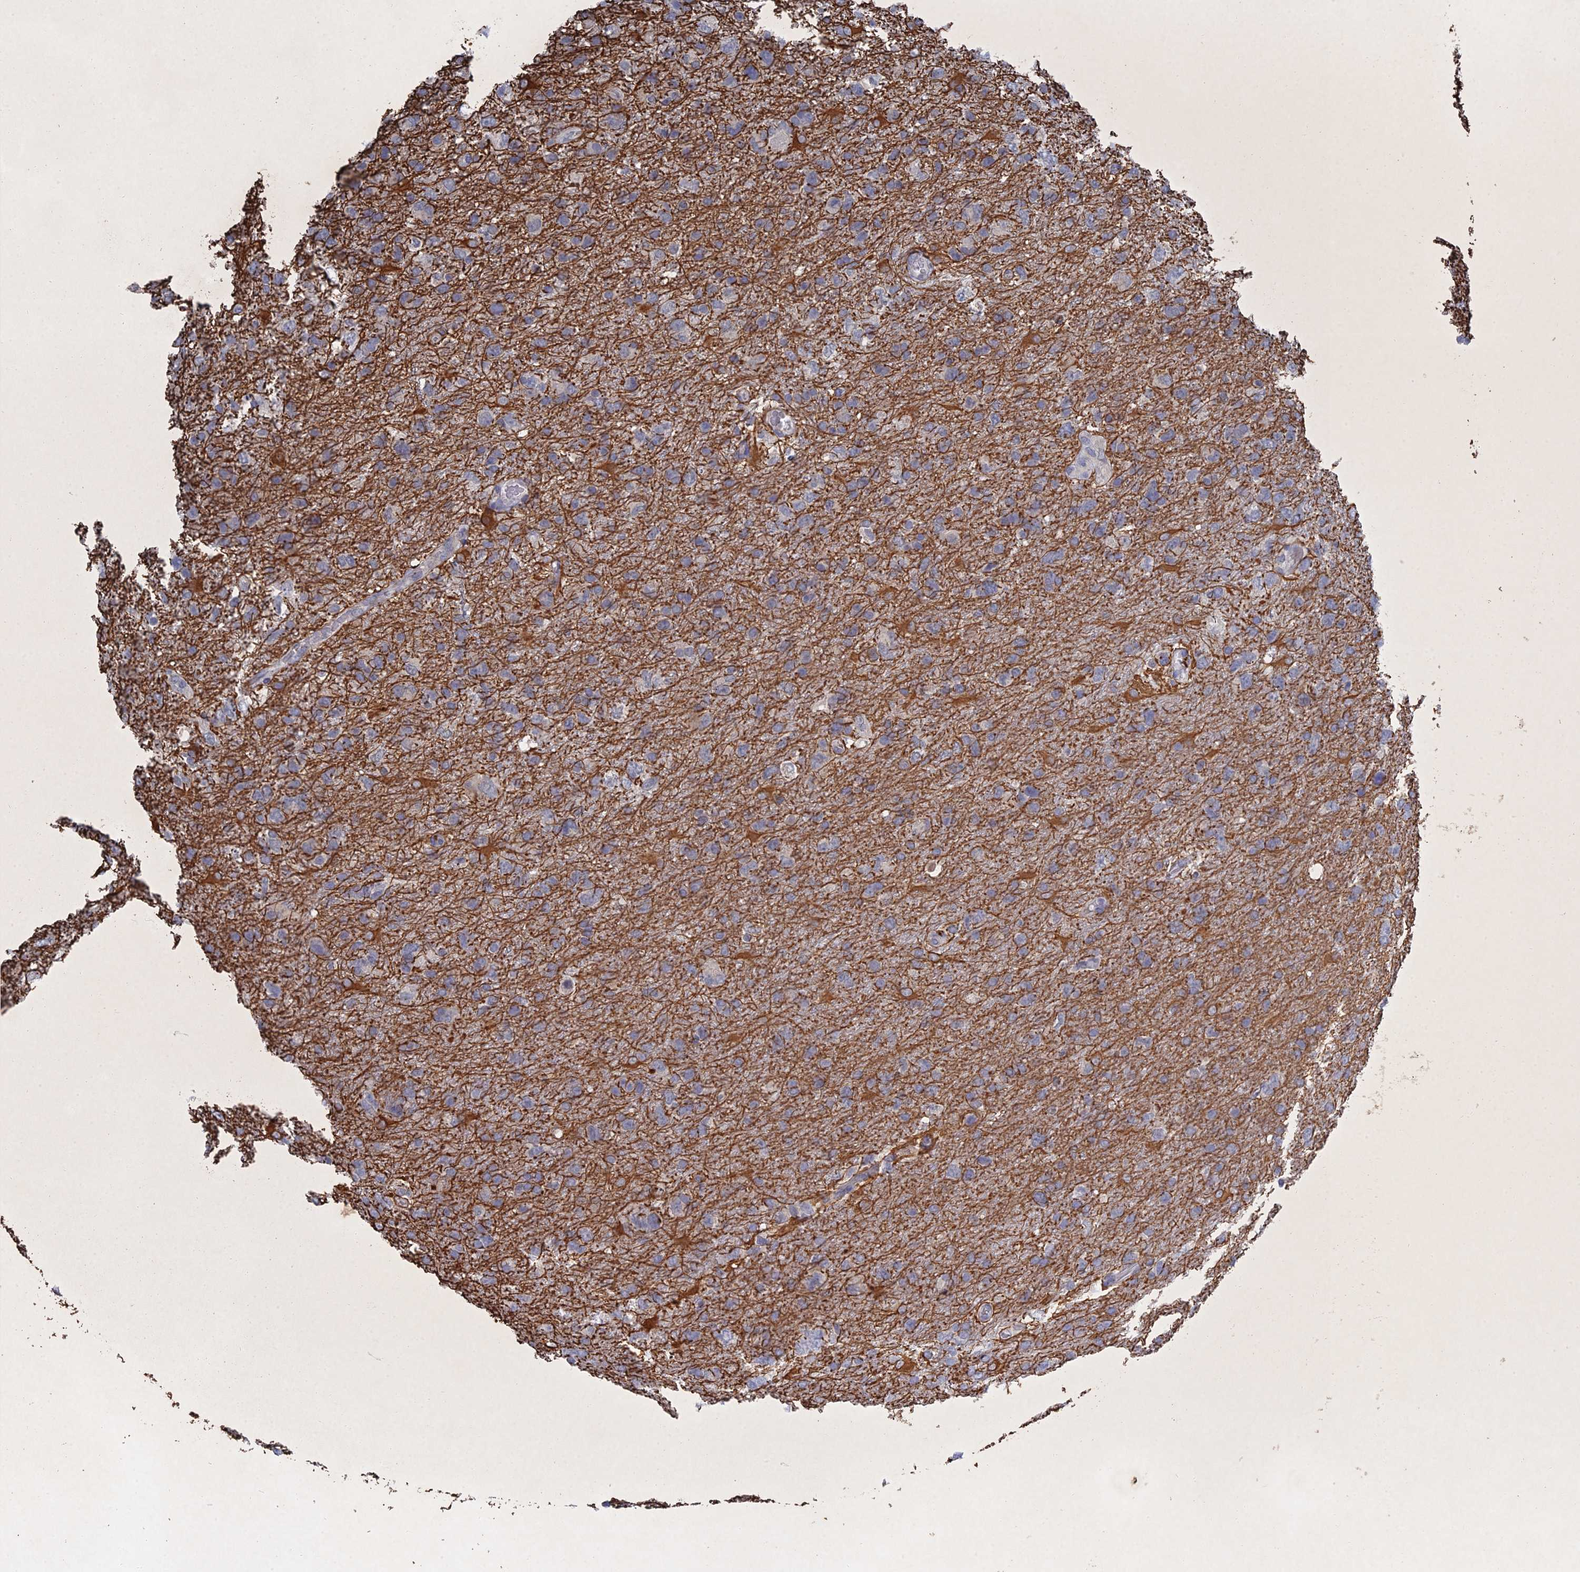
{"staining": {"intensity": "negative", "quantity": "none", "location": "none"}, "tissue": "glioma", "cell_type": "Tumor cells", "image_type": "cancer", "snomed": [{"axis": "morphology", "description": "Glioma, malignant, High grade"}, {"axis": "topography", "description": "Brain"}], "caption": "High magnification brightfield microscopy of malignant high-grade glioma stained with DAB (3,3'-diaminobenzidine) (brown) and counterstained with hematoxylin (blue): tumor cells show no significant expression.", "gene": "GFAP", "patient": {"sex": "male", "age": 61}}